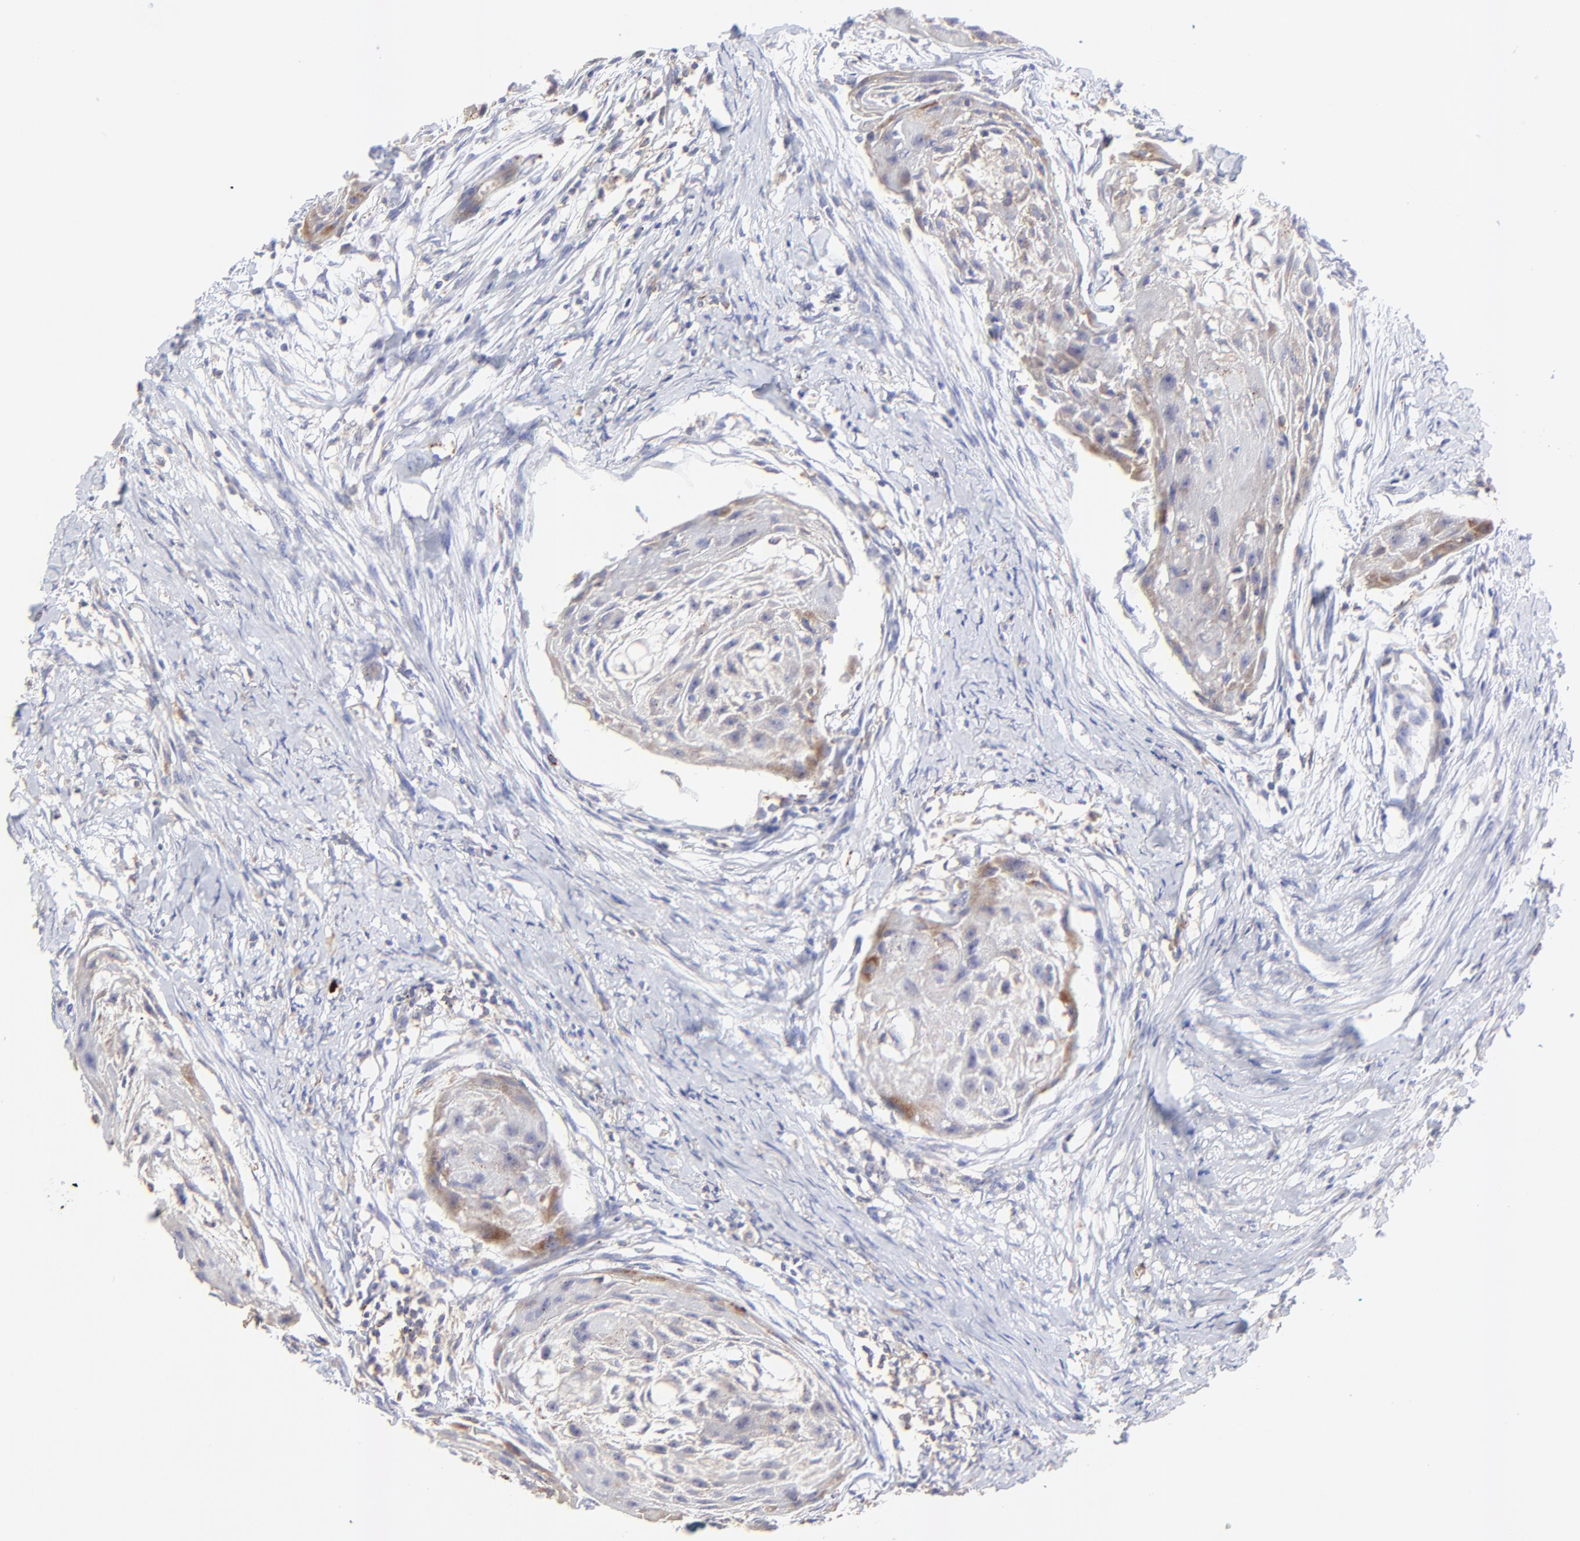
{"staining": {"intensity": "weak", "quantity": "25%-75%", "location": "cytoplasmic/membranous"}, "tissue": "head and neck cancer", "cell_type": "Tumor cells", "image_type": "cancer", "snomed": [{"axis": "morphology", "description": "Squamous cell carcinoma, NOS"}, {"axis": "topography", "description": "Head-Neck"}], "caption": "DAB (3,3'-diaminobenzidine) immunohistochemical staining of human head and neck cancer (squamous cell carcinoma) reveals weak cytoplasmic/membranous protein positivity in about 25%-75% of tumor cells.", "gene": "LHFPL1", "patient": {"sex": "male", "age": 64}}